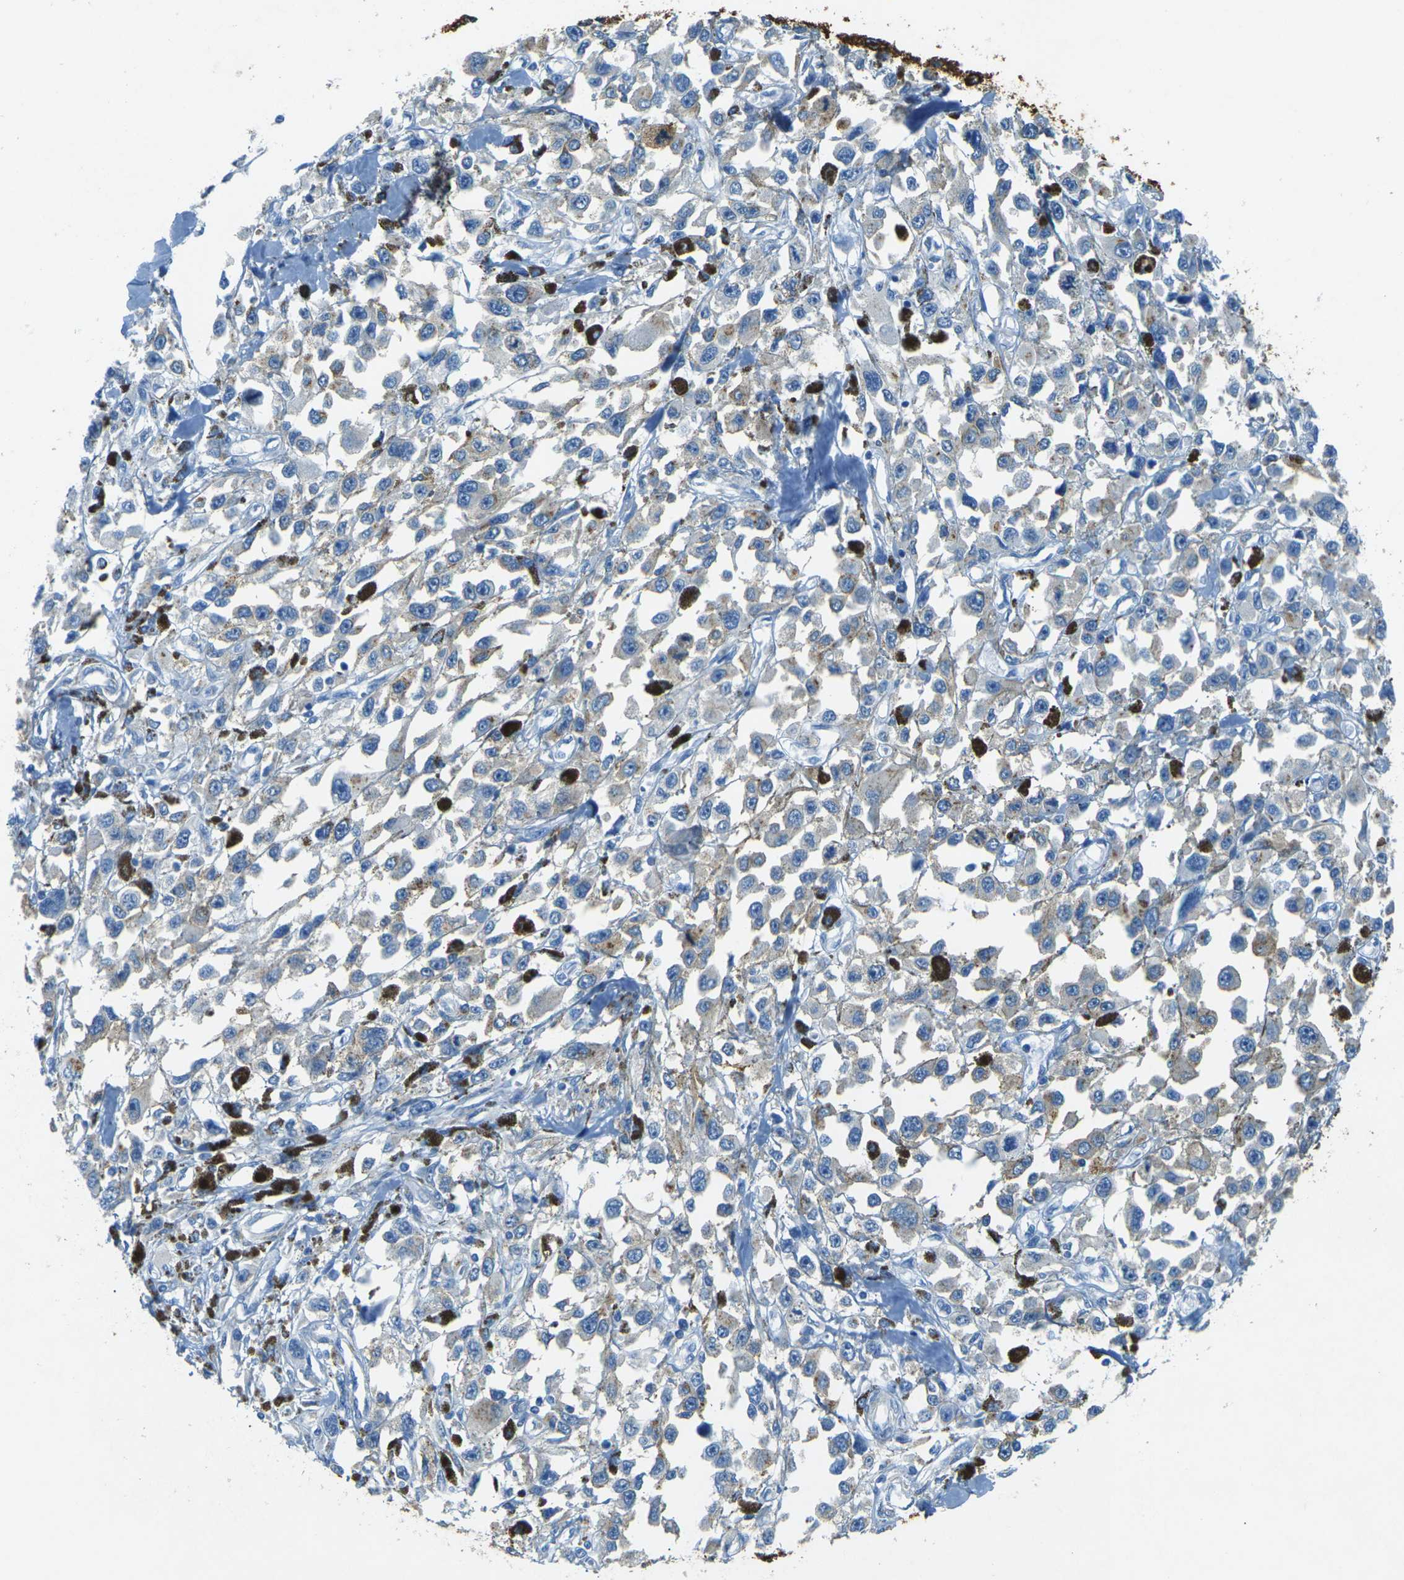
{"staining": {"intensity": "weak", "quantity": "<25%", "location": "cytoplasmic/membranous"}, "tissue": "melanoma", "cell_type": "Tumor cells", "image_type": "cancer", "snomed": [{"axis": "morphology", "description": "Malignant melanoma, Metastatic site"}, {"axis": "topography", "description": "Lymph node"}], "caption": "This is an immunohistochemistry (IHC) micrograph of malignant melanoma (metastatic site). There is no staining in tumor cells.", "gene": "SORT1", "patient": {"sex": "male", "age": 59}}